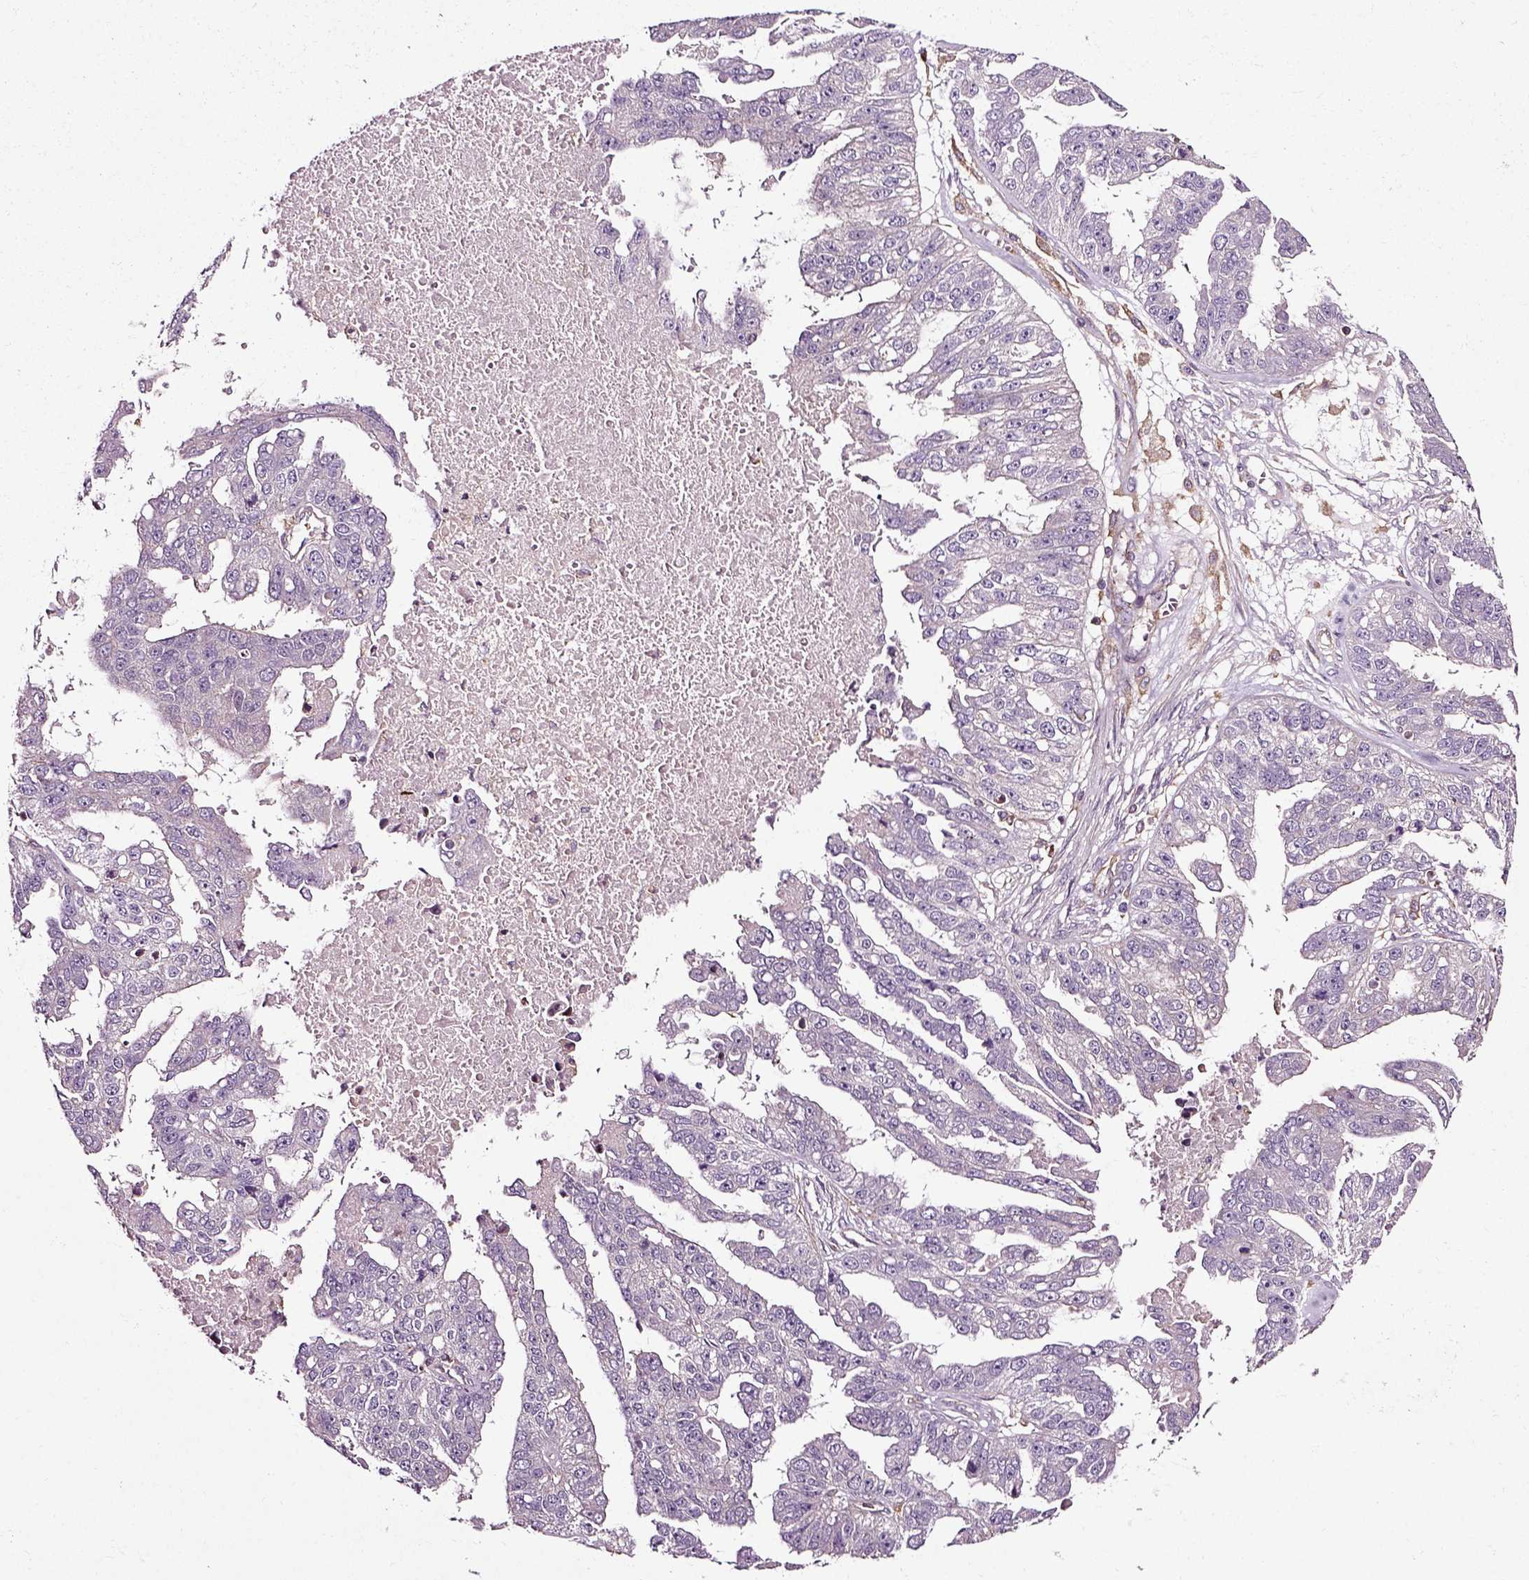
{"staining": {"intensity": "negative", "quantity": "none", "location": "none"}, "tissue": "ovarian cancer", "cell_type": "Tumor cells", "image_type": "cancer", "snomed": [{"axis": "morphology", "description": "Cystadenocarcinoma, serous, NOS"}, {"axis": "topography", "description": "Ovary"}], "caption": "A high-resolution histopathology image shows immunohistochemistry (IHC) staining of ovarian serous cystadenocarcinoma, which exhibits no significant expression in tumor cells.", "gene": "RHOF", "patient": {"sex": "female", "age": 58}}